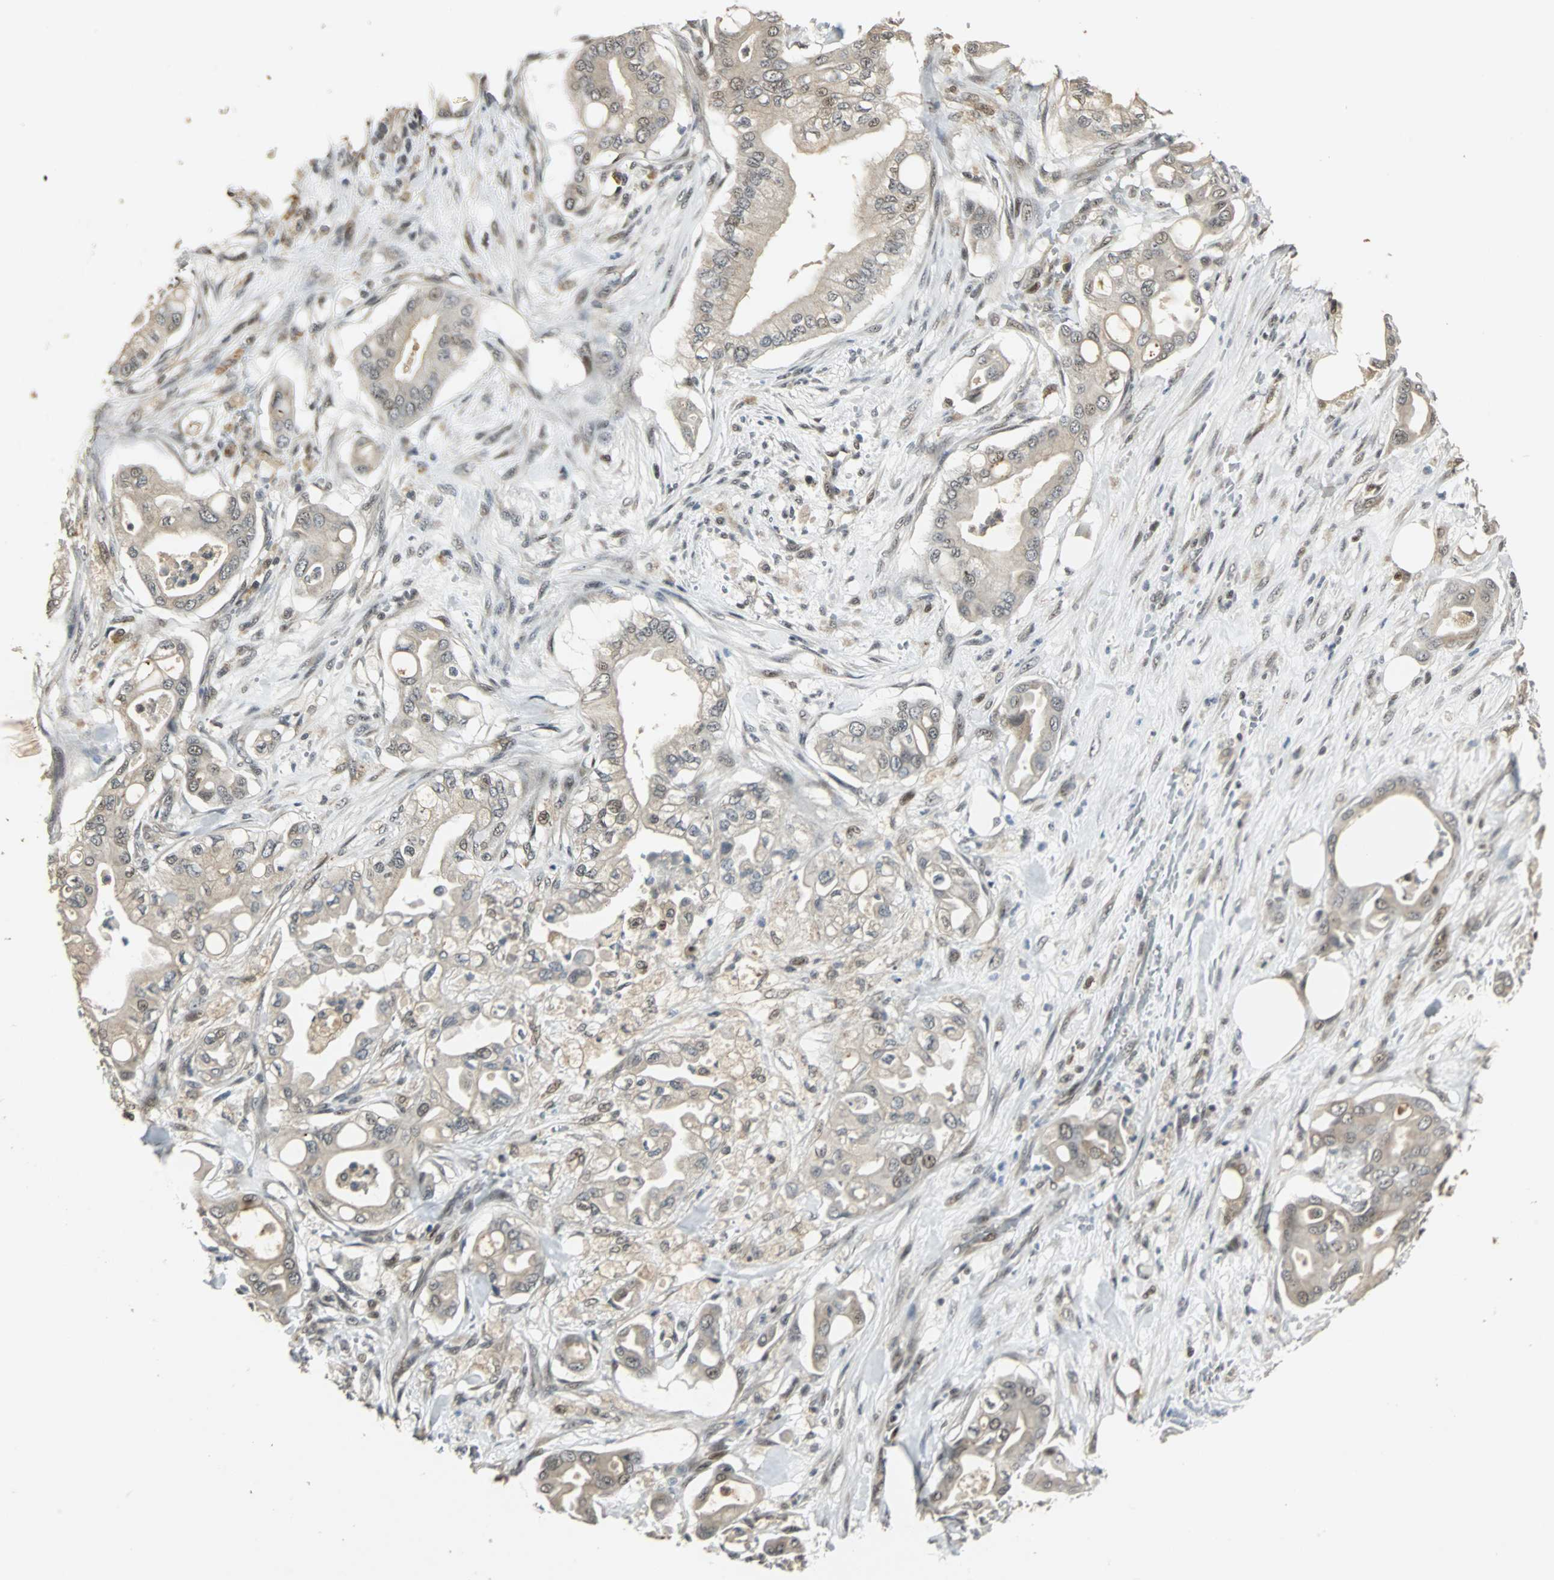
{"staining": {"intensity": "weak", "quantity": "<25%", "location": "nuclear"}, "tissue": "liver cancer", "cell_type": "Tumor cells", "image_type": "cancer", "snomed": [{"axis": "morphology", "description": "Cholangiocarcinoma"}, {"axis": "topography", "description": "Liver"}], "caption": "Tumor cells show no significant expression in cholangiocarcinoma (liver).", "gene": "MED4", "patient": {"sex": "female", "age": 68}}